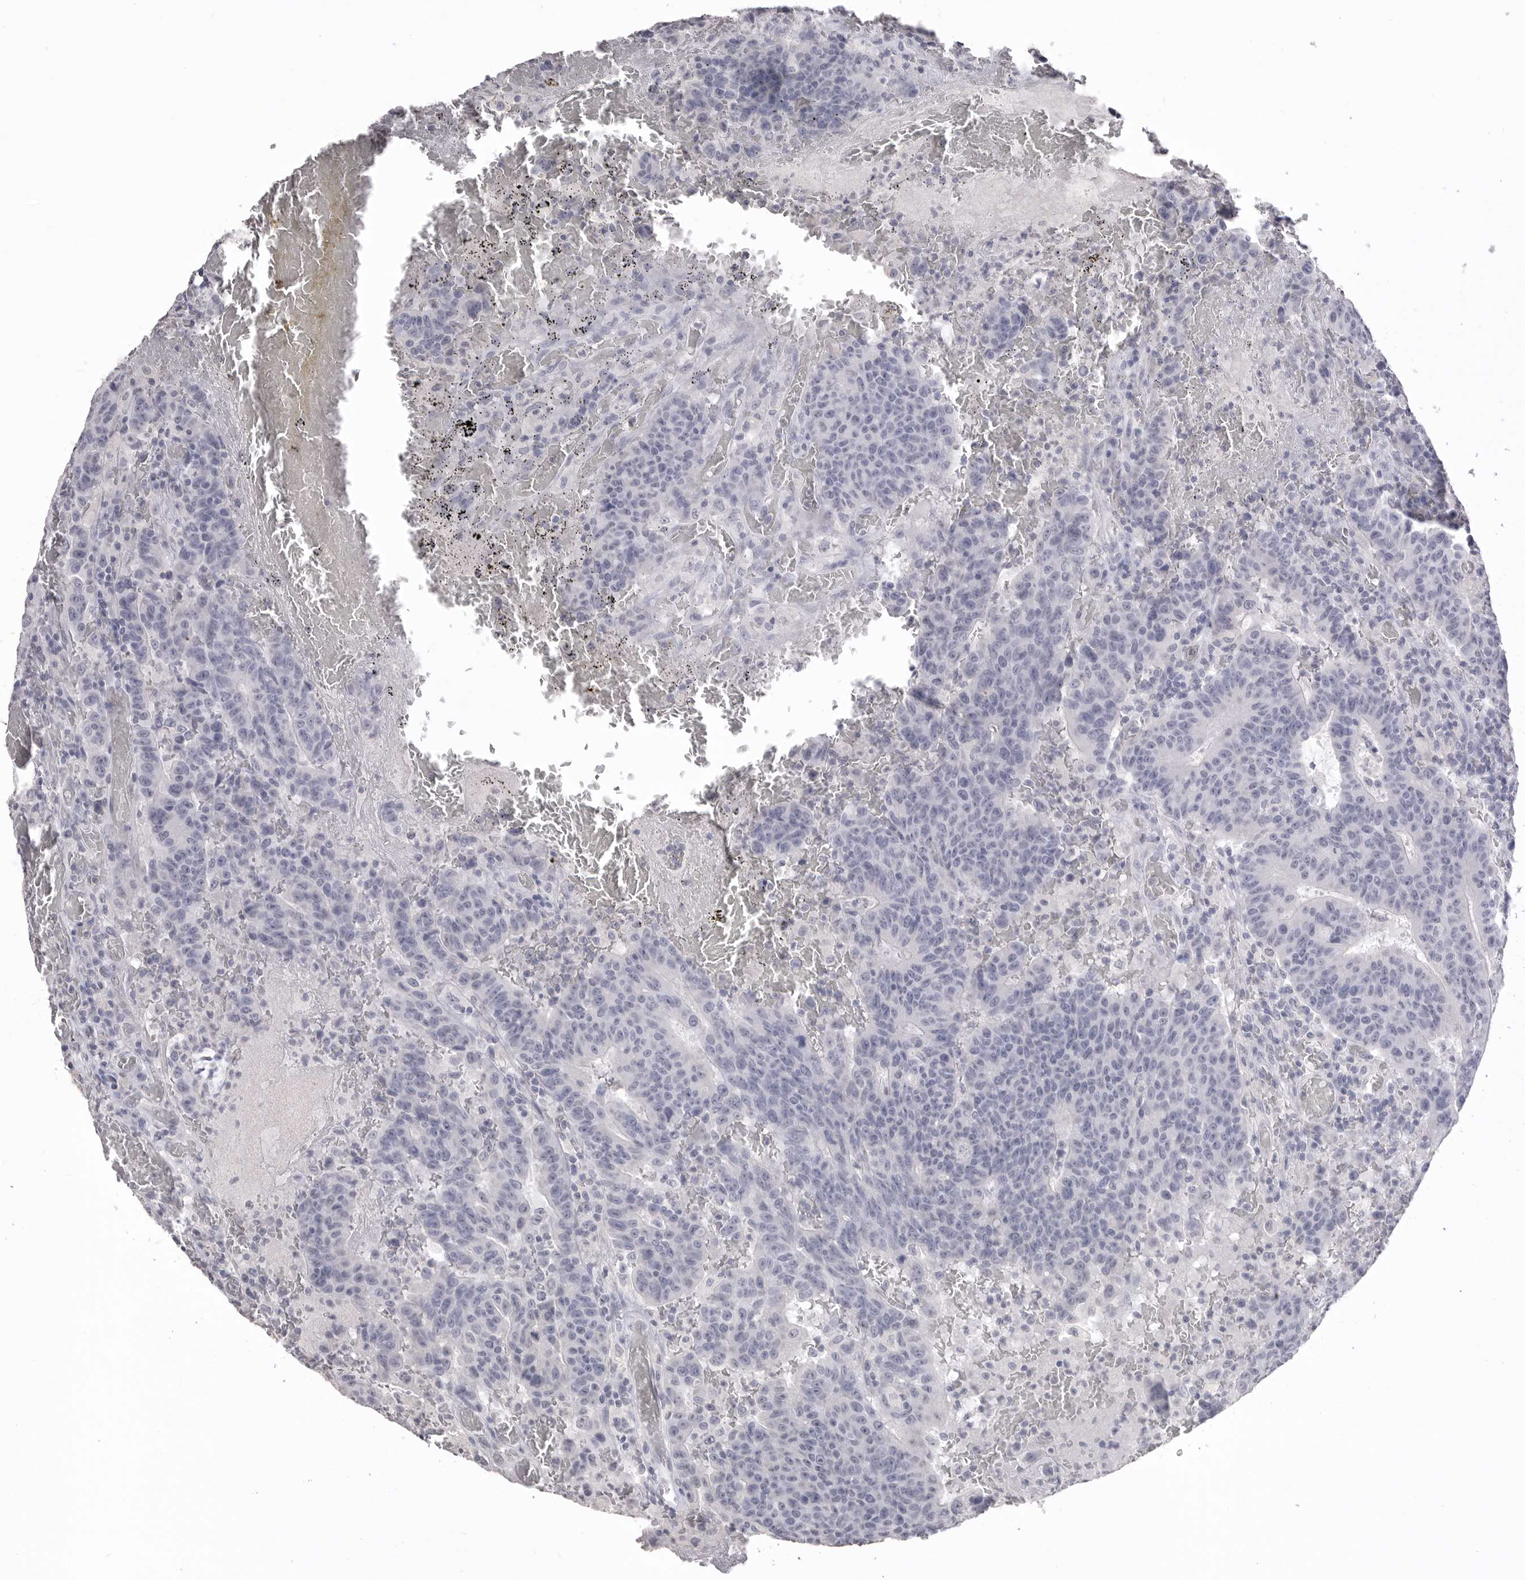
{"staining": {"intensity": "negative", "quantity": "none", "location": "none"}, "tissue": "colorectal cancer", "cell_type": "Tumor cells", "image_type": "cancer", "snomed": [{"axis": "morphology", "description": "Adenocarcinoma, NOS"}, {"axis": "topography", "description": "Colon"}], "caption": "Colorectal adenocarcinoma stained for a protein using IHC demonstrates no staining tumor cells.", "gene": "ICAM5", "patient": {"sex": "female", "age": 75}}